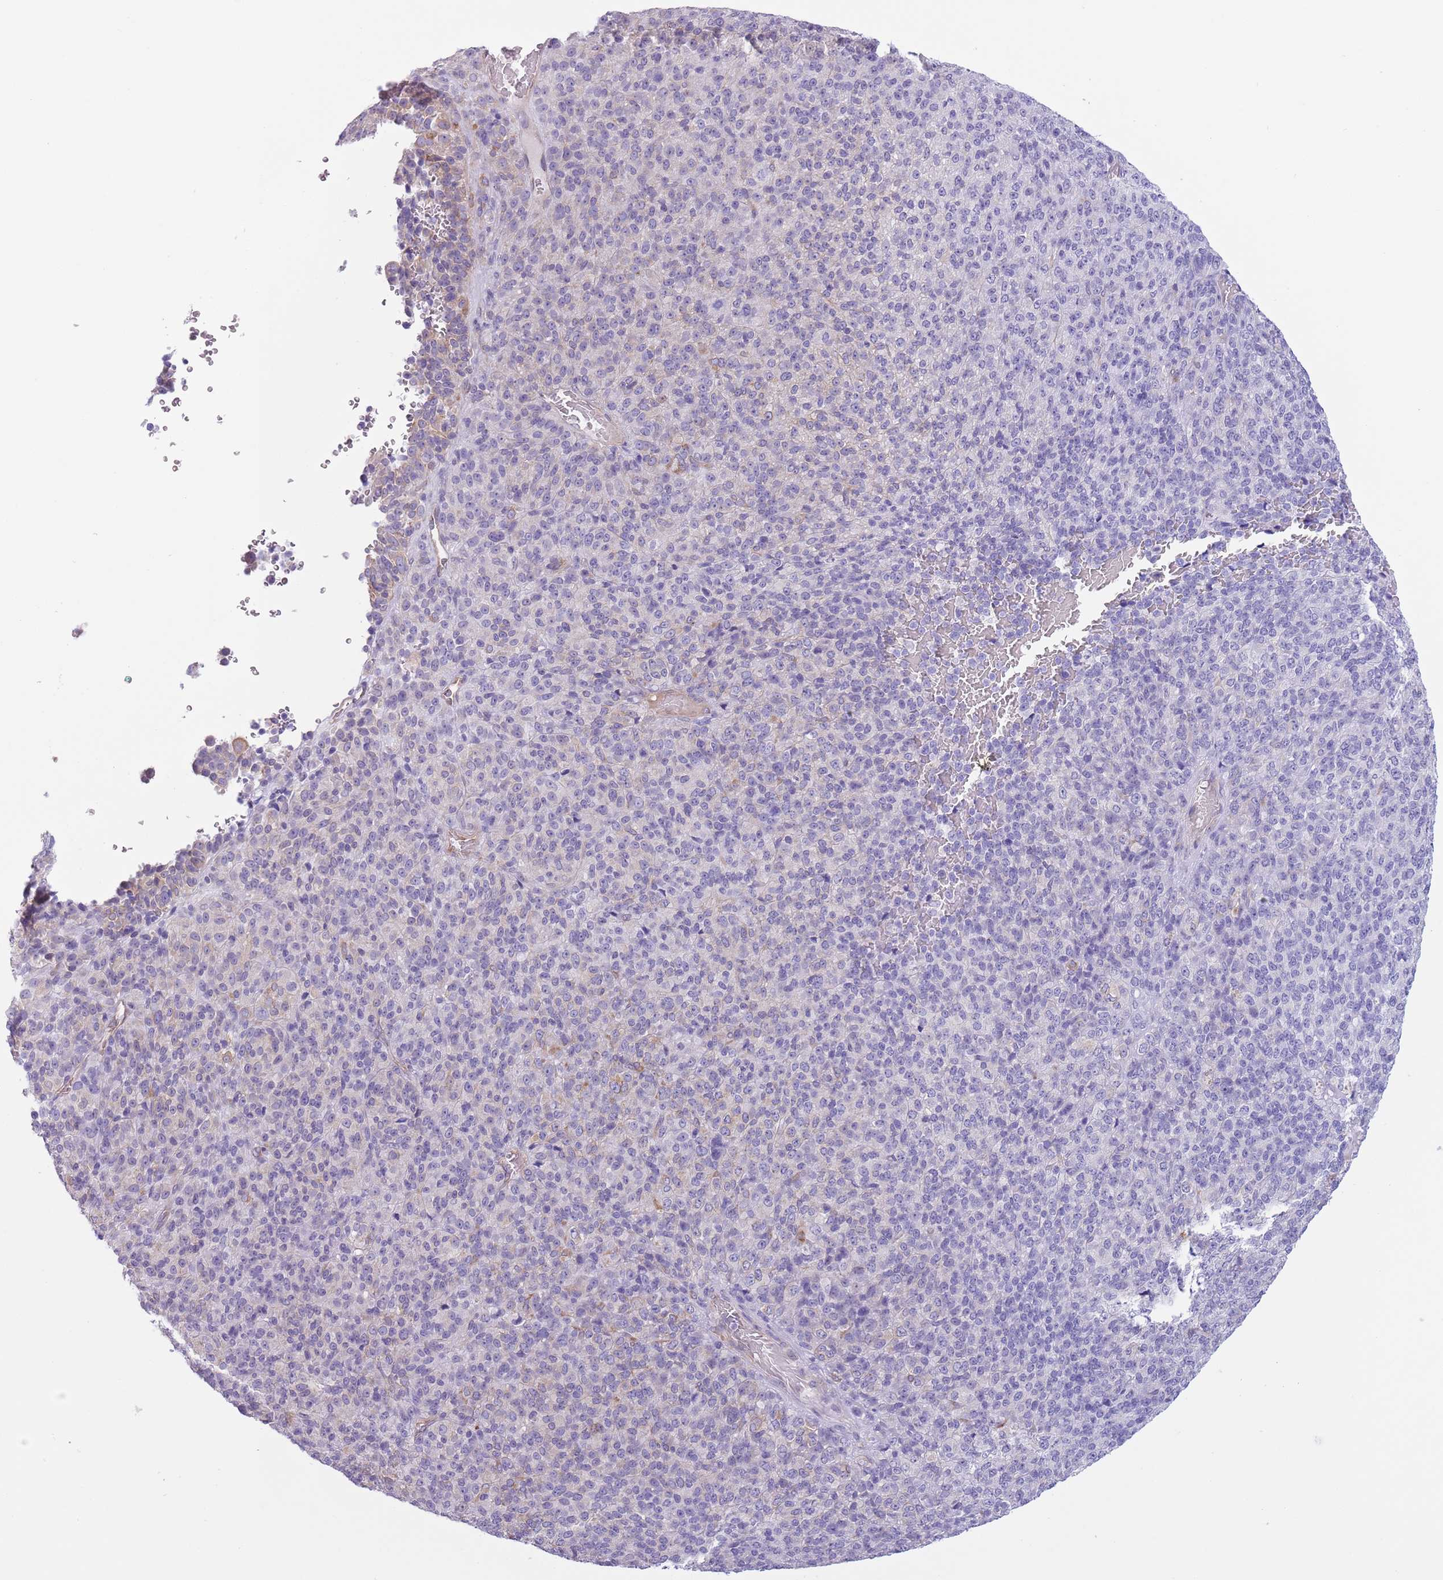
{"staining": {"intensity": "negative", "quantity": "none", "location": "none"}, "tissue": "melanoma", "cell_type": "Tumor cells", "image_type": "cancer", "snomed": [{"axis": "morphology", "description": "Malignant melanoma, Metastatic site"}, {"axis": "topography", "description": "Brain"}], "caption": "This is an IHC image of melanoma. There is no positivity in tumor cells.", "gene": "RBP3", "patient": {"sex": "female", "age": 56}}